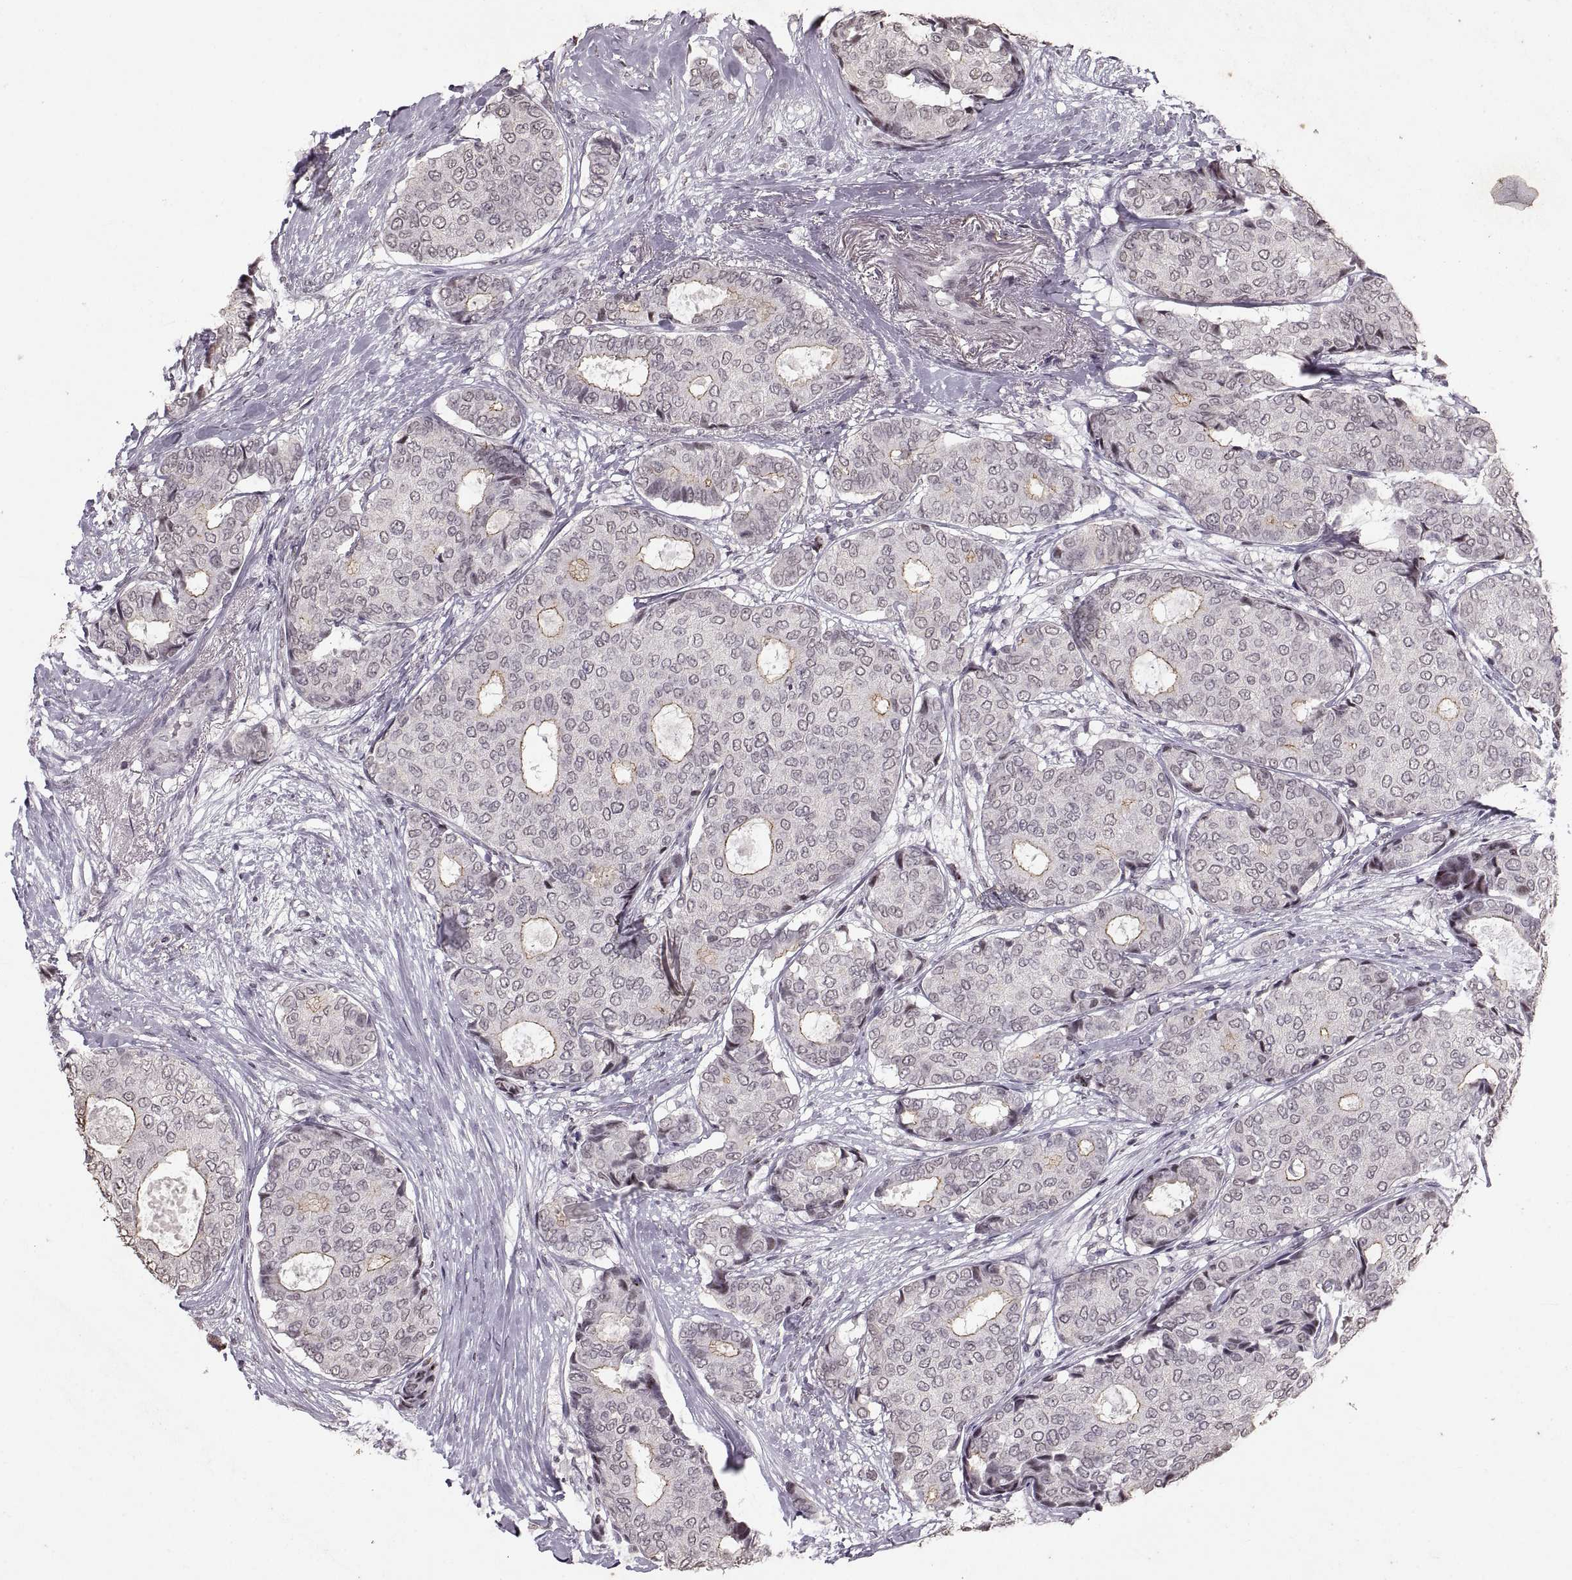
{"staining": {"intensity": "moderate", "quantity": "<25%", "location": "cytoplasmic/membranous"}, "tissue": "breast cancer", "cell_type": "Tumor cells", "image_type": "cancer", "snomed": [{"axis": "morphology", "description": "Duct carcinoma"}, {"axis": "topography", "description": "Breast"}], "caption": "Protein staining of breast cancer tissue reveals moderate cytoplasmic/membranous staining in approximately <25% of tumor cells. Immunohistochemistry (ihc) stains the protein in brown and the nuclei are stained blue.", "gene": "PALS1", "patient": {"sex": "female", "age": 75}}